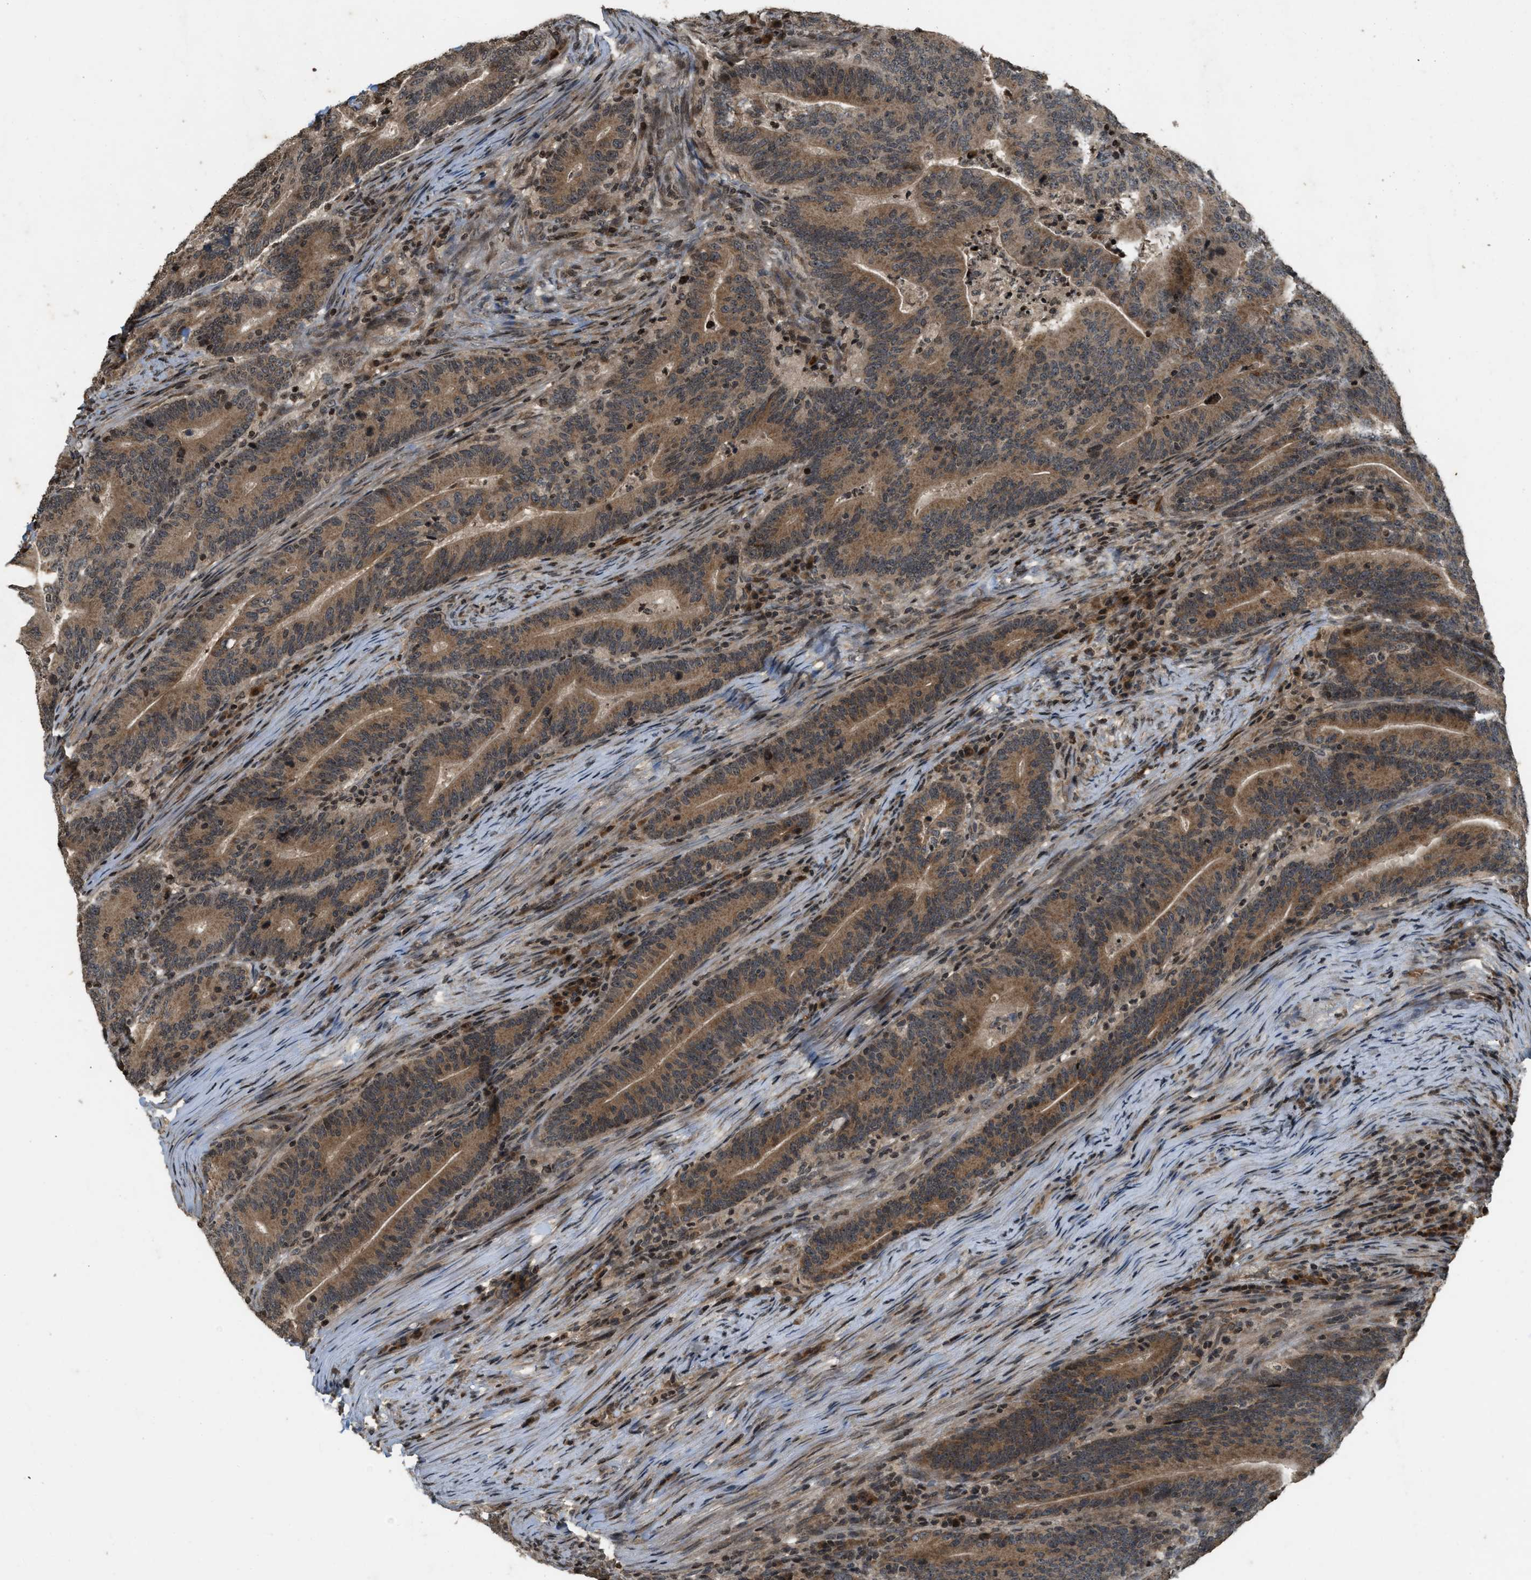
{"staining": {"intensity": "moderate", "quantity": ">75%", "location": "cytoplasmic/membranous,nuclear"}, "tissue": "colorectal cancer", "cell_type": "Tumor cells", "image_type": "cancer", "snomed": [{"axis": "morphology", "description": "Adenocarcinoma, NOS"}, {"axis": "topography", "description": "Colon"}], "caption": "An IHC image of neoplastic tissue is shown. Protein staining in brown highlights moderate cytoplasmic/membranous and nuclear positivity in adenocarcinoma (colorectal) within tumor cells. Nuclei are stained in blue.", "gene": "SIAH1", "patient": {"sex": "female", "age": 66}}